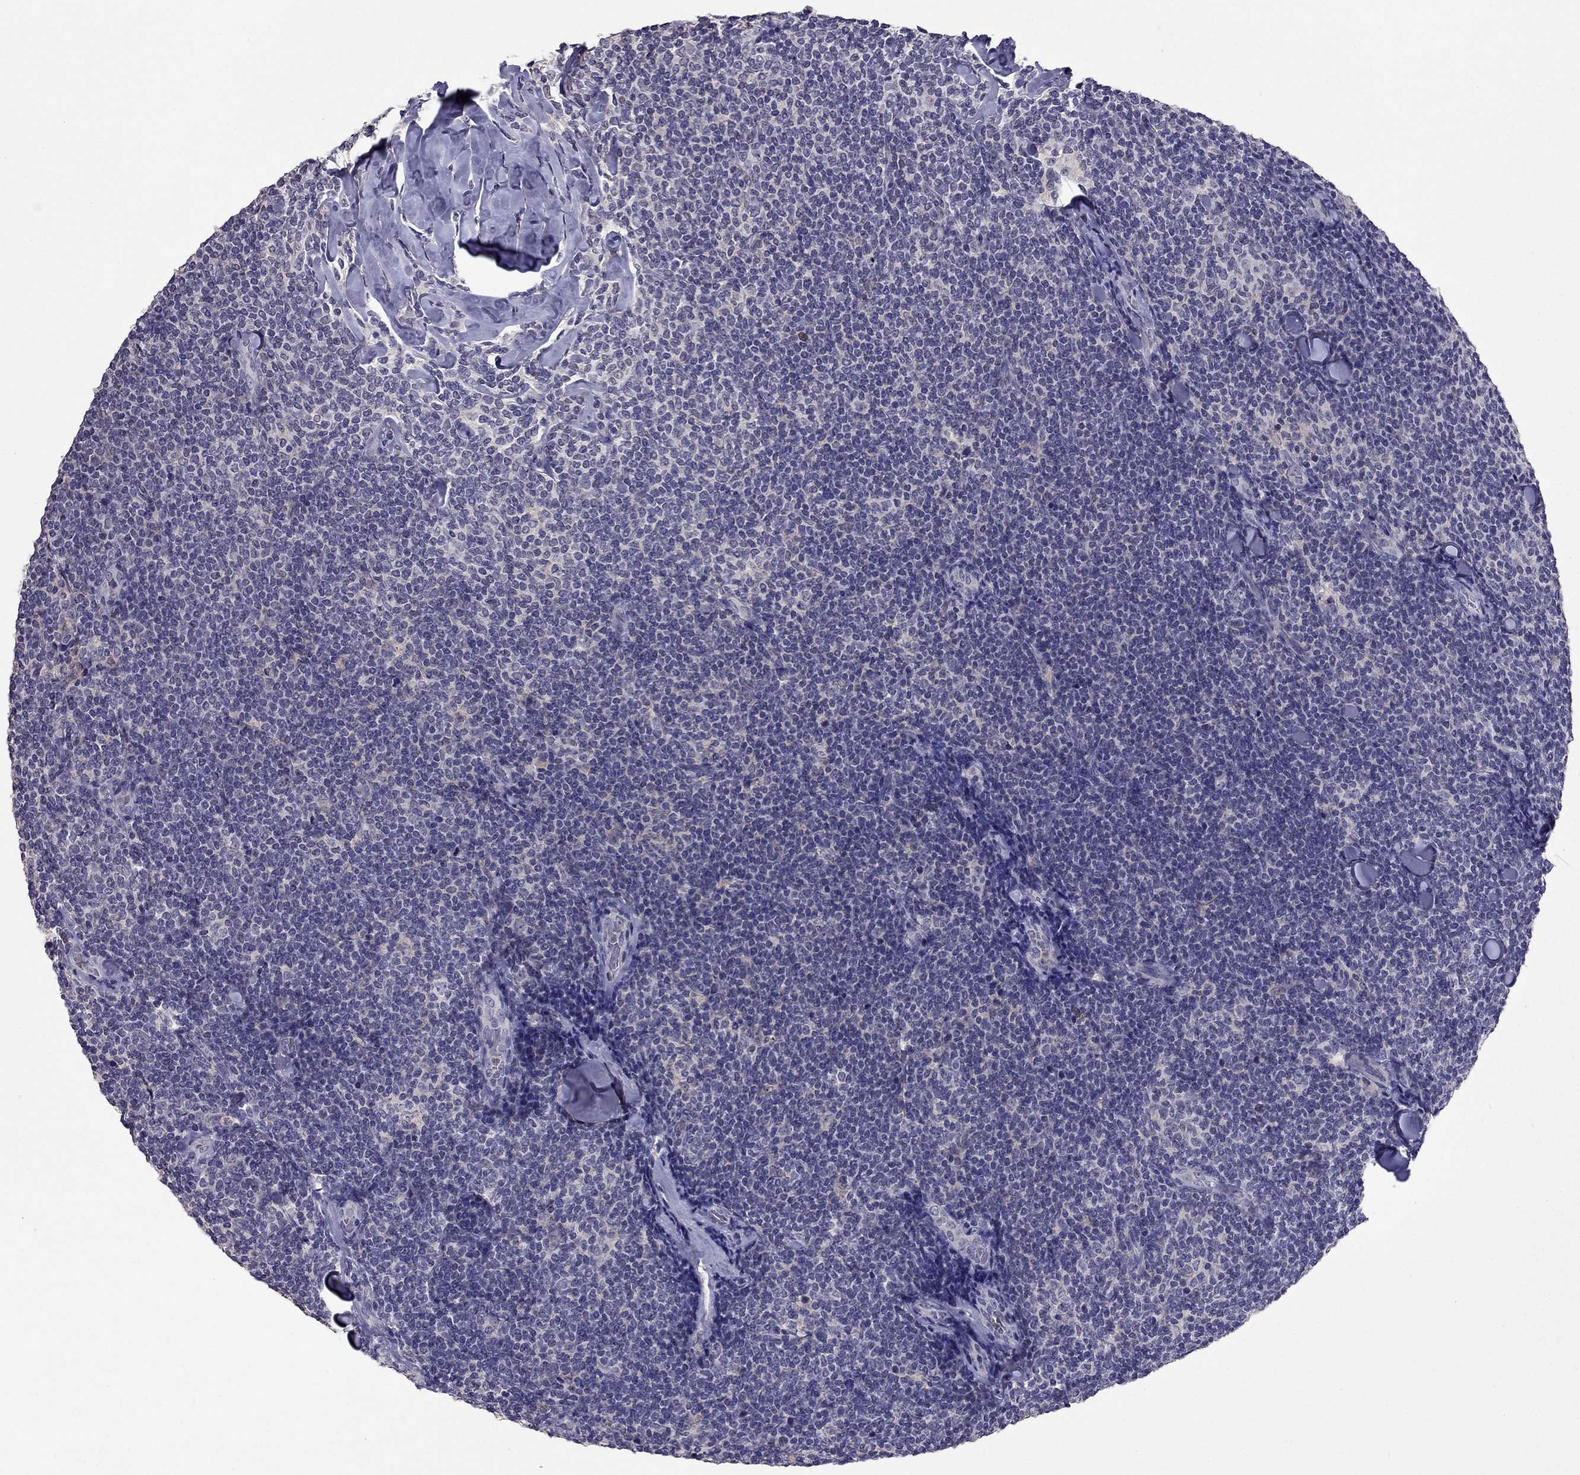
{"staining": {"intensity": "negative", "quantity": "none", "location": "none"}, "tissue": "lymphoma", "cell_type": "Tumor cells", "image_type": "cancer", "snomed": [{"axis": "morphology", "description": "Malignant lymphoma, non-Hodgkin's type, Low grade"}, {"axis": "topography", "description": "Lymph node"}], "caption": "Immunohistochemical staining of human lymphoma displays no significant expression in tumor cells.", "gene": "AQP9", "patient": {"sex": "female", "age": 56}}